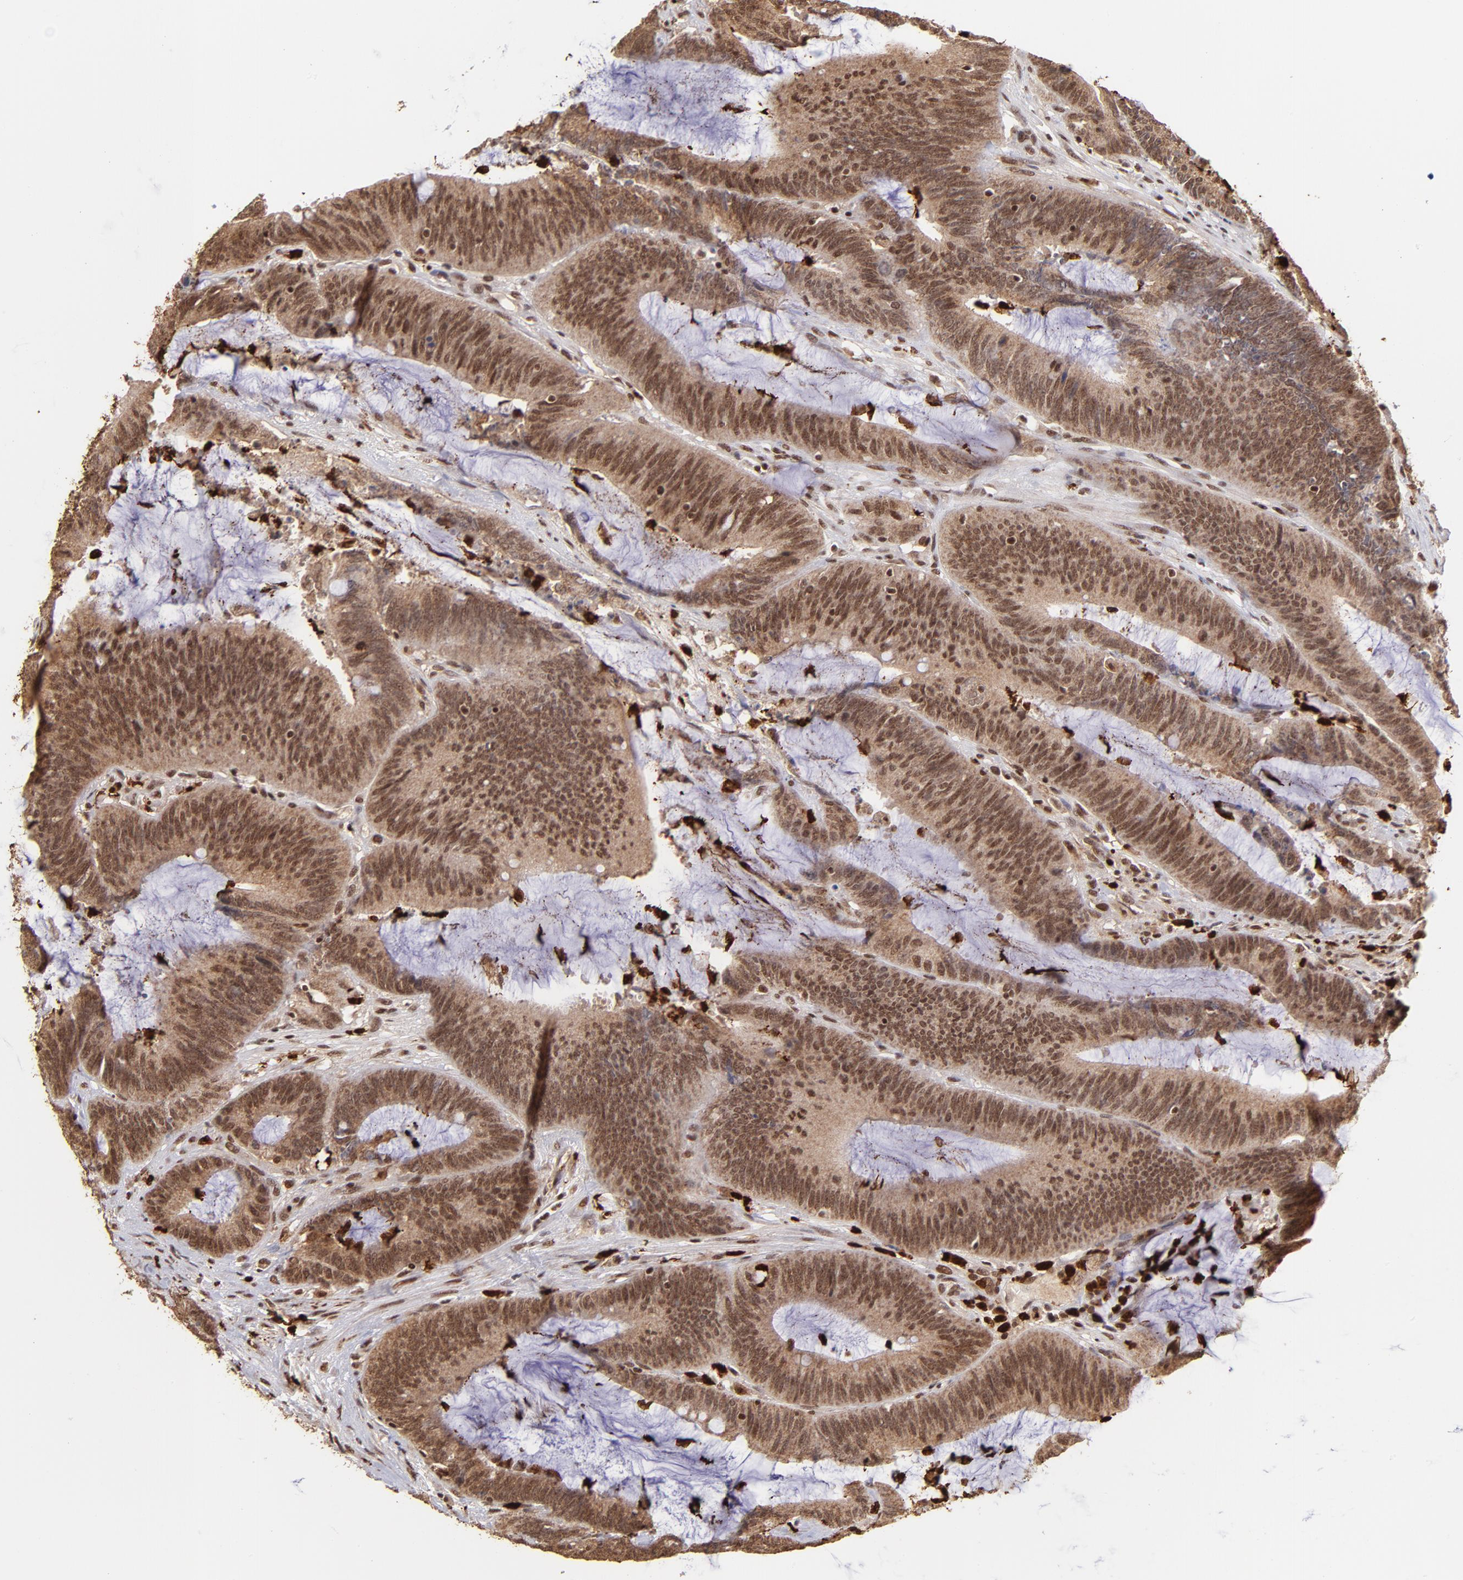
{"staining": {"intensity": "moderate", "quantity": ">75%", "location": "cytoplasmic/membranous,nuclear"}, "tissue": "colorectal cancer", "cell_type": "Tumor cells", "image_type": "cancer", "snomed": [{"axis": "morphology", "description": "Adenocarcinoma, NOS"}, {"axis": "topography", "description": "Rectum"}], "caption": "The immunohistochemical stain shows moderate cytoplasmic/membranous and nuclear staining in tumor cells of adenocarcinoma (colorectal) tissue.", "gene": "ZFX", "patient": {"sex": "female", "age": 66}}